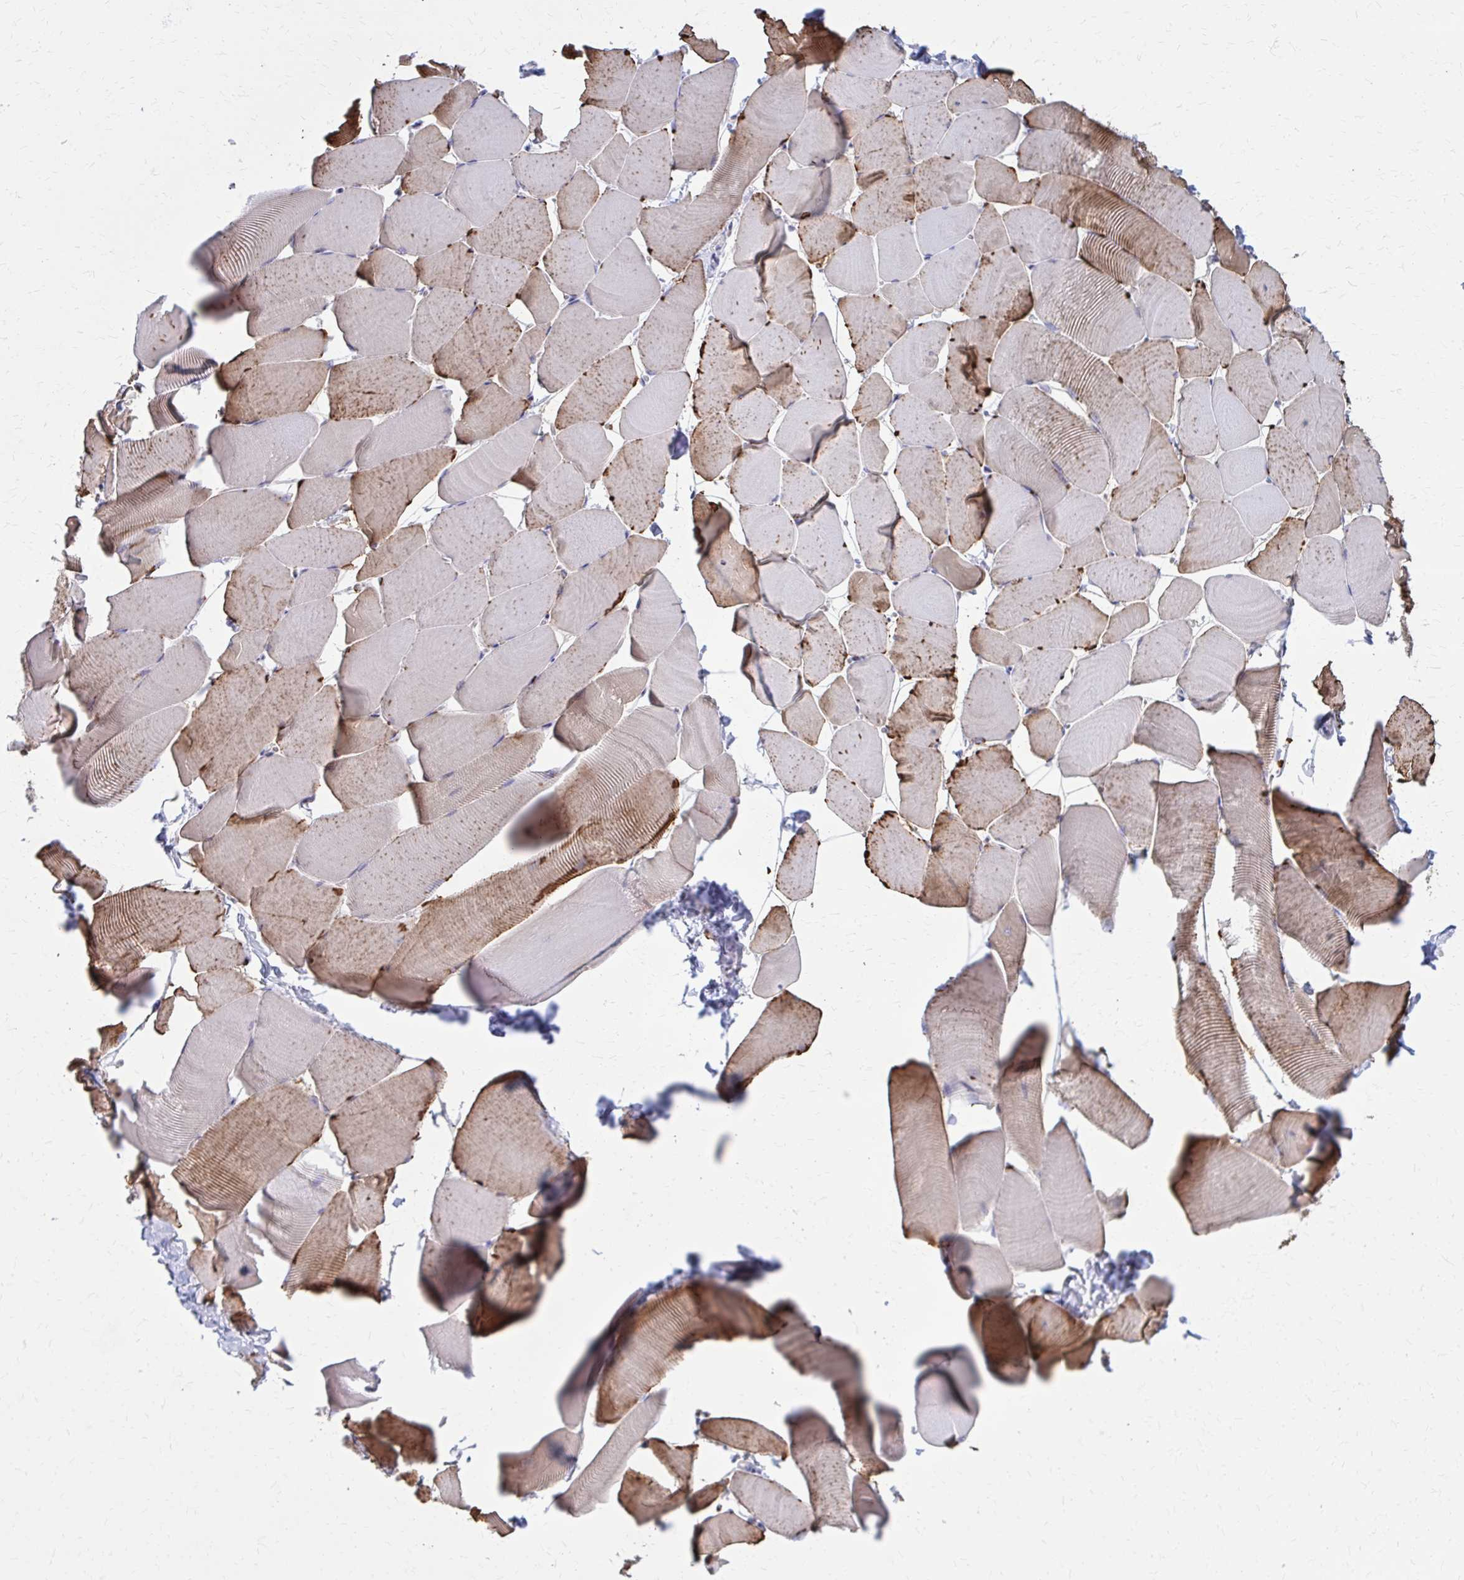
{"staining": {"intensity": "moderate", "quantity": "<25%", "location": "cytoplasmic/membranous"}, "tissue": "skeletal muscle", "cell_type": "Myocytes", "image_type": "normal", "snomed": [{"axis": "morphology", "description": "Normal tissue, NOS"}, {"axis": "topography", "description": "Skeletal muscle"}], "caption": "This image demonstrates benign skeletal muscle stained with immunohistochemistry (IHC) to label a protein in brown. The cytoplasmic/membranous of myocytes show moderate positivity for the protein. Nuclei are counter-stained blue.", "gene": "DBI", "patient": {"sex": "male", "age": 25}}